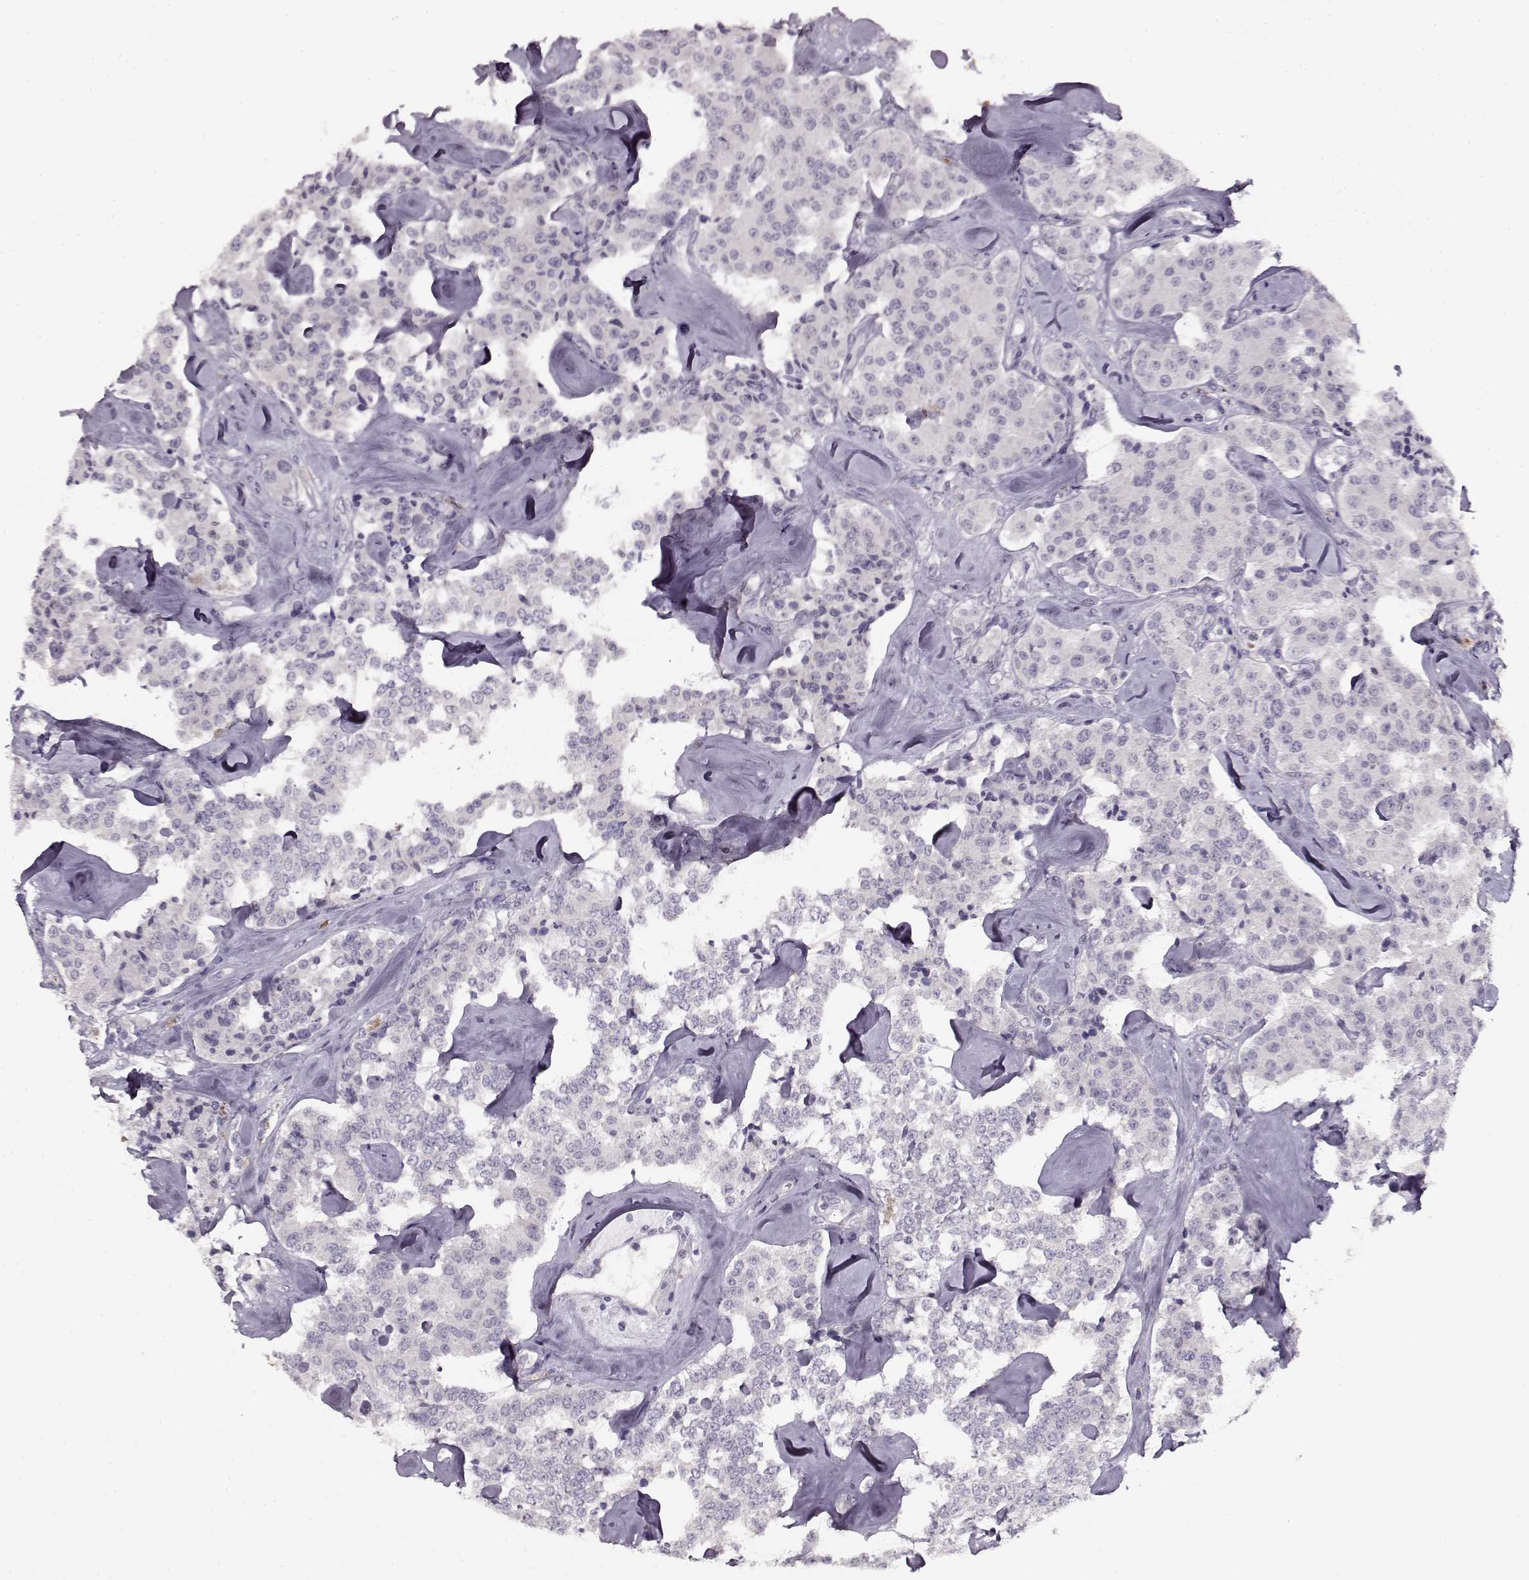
{"staining": {"intensity": "negative", "quantity": "none", "location": "none"}, "tissue": "carcinoid", "cell_type": "Tumor cells", "image_type": "cancer", "snomed": [{"axis": "morphology", "description": "Carcinoid, malignant, NOS"}, {"axis": "topography", "description": "Pancreas"}], "caption": "DAB immunohistochemical staining of human carcinoid (malignant) shows no significant positivity in tumor cells. Brightfield microscopy of immunohistochemistry (IHC) stained with DAB (3,3'-diaminobenzidine) (brown) and hematoxylin (blue), captured at high magnification.", "gene": "RP1L1", "patient": {"sex": "male", "age": 41}}